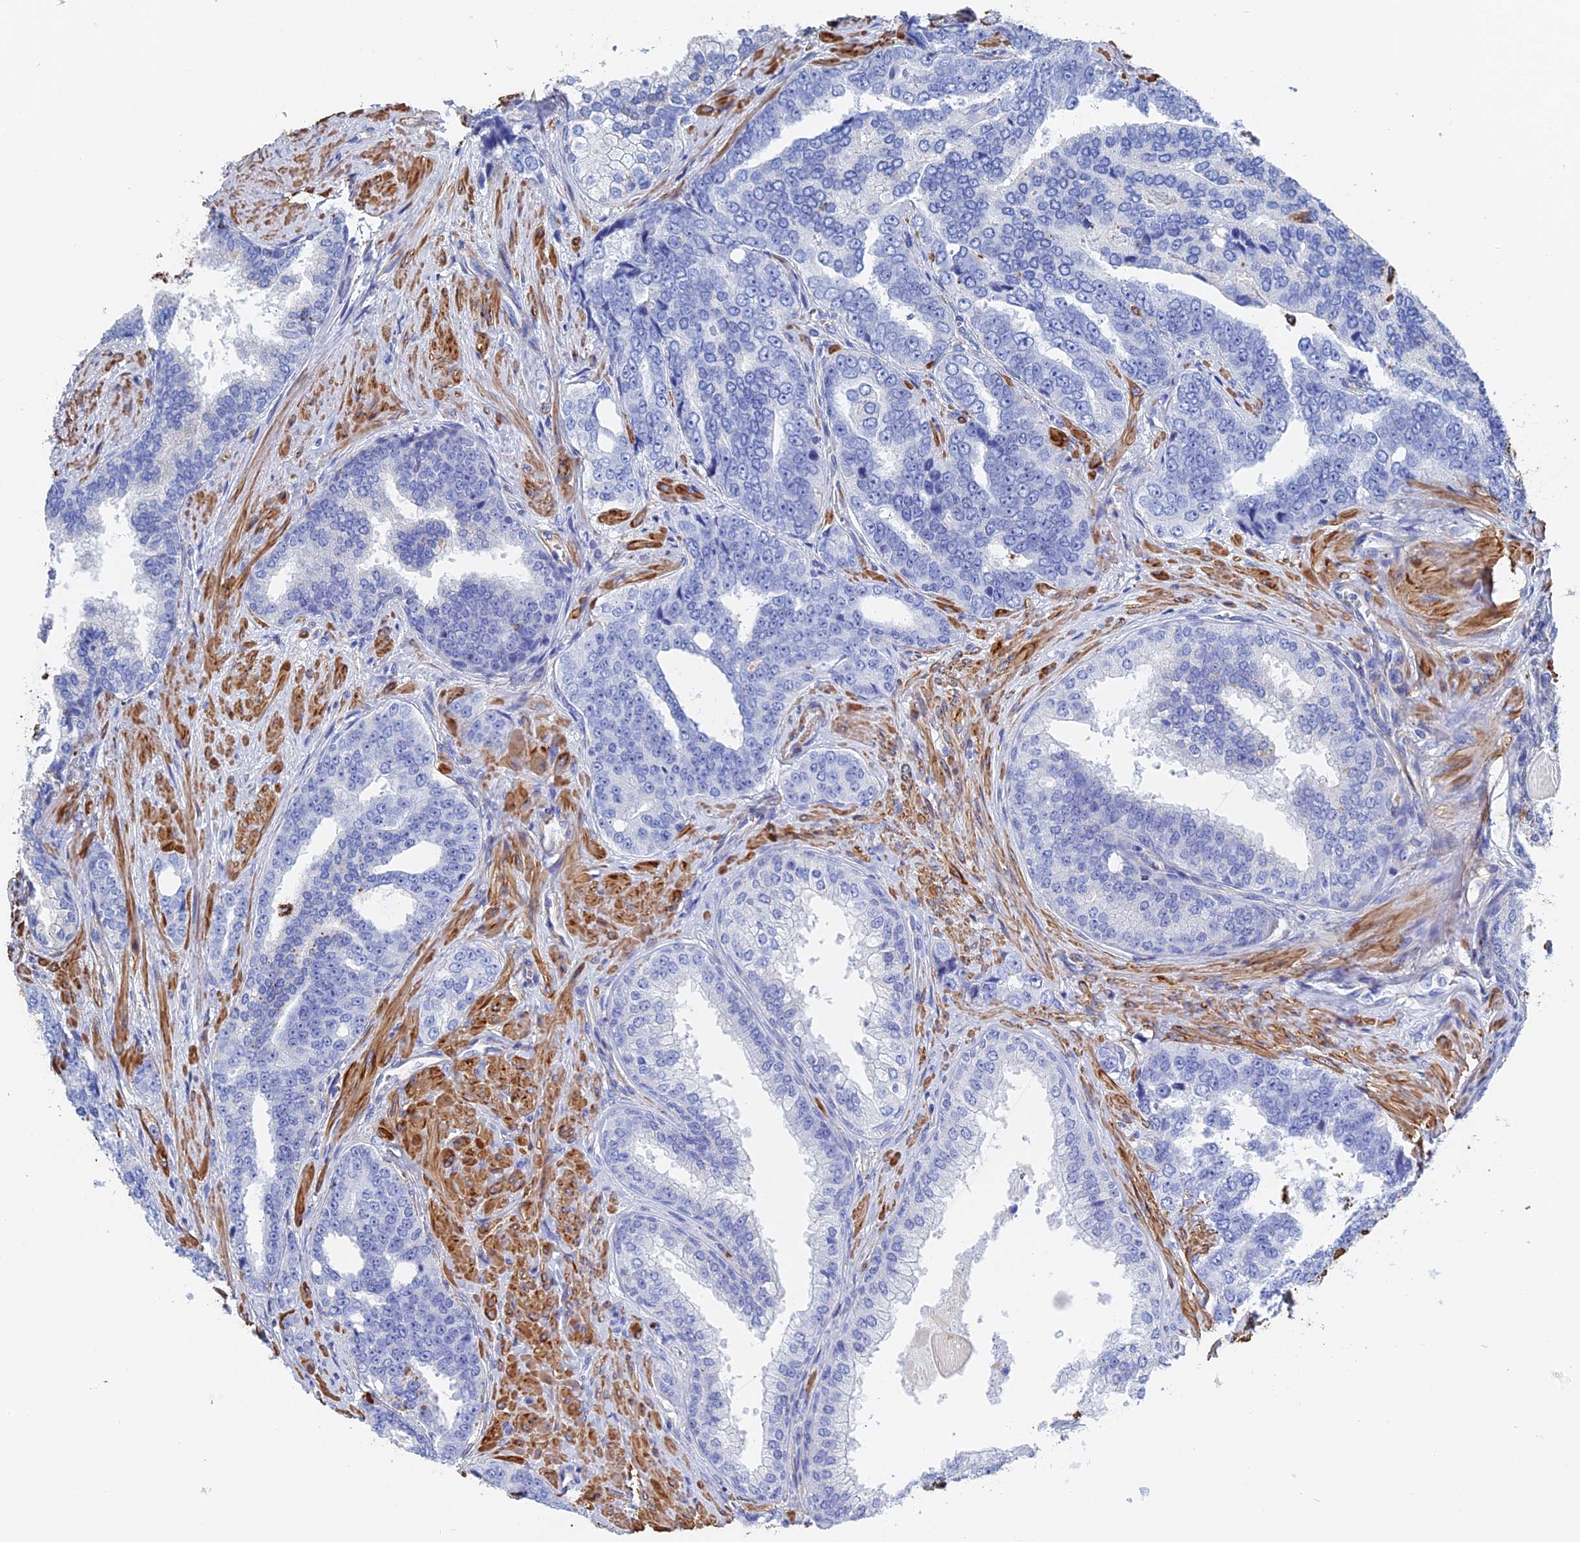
{"staining": {"intensity": "negative", "quantity": "none", "location": "none"}, "tissue": "prostate cancer", "cell_type": "Tumor cells", "image_type": "cancer", "snomed": [{"axis": "morphology", "description": "Adenocarcinoma, High grade"}, {"axis": "topography", "description": "Prostate"}], "caption": "The photomicrograph exhibits no staining of tumor cells in prostate cancer.", "gene": "STRA6", "patient": {"sex": "male", "age": 67}}